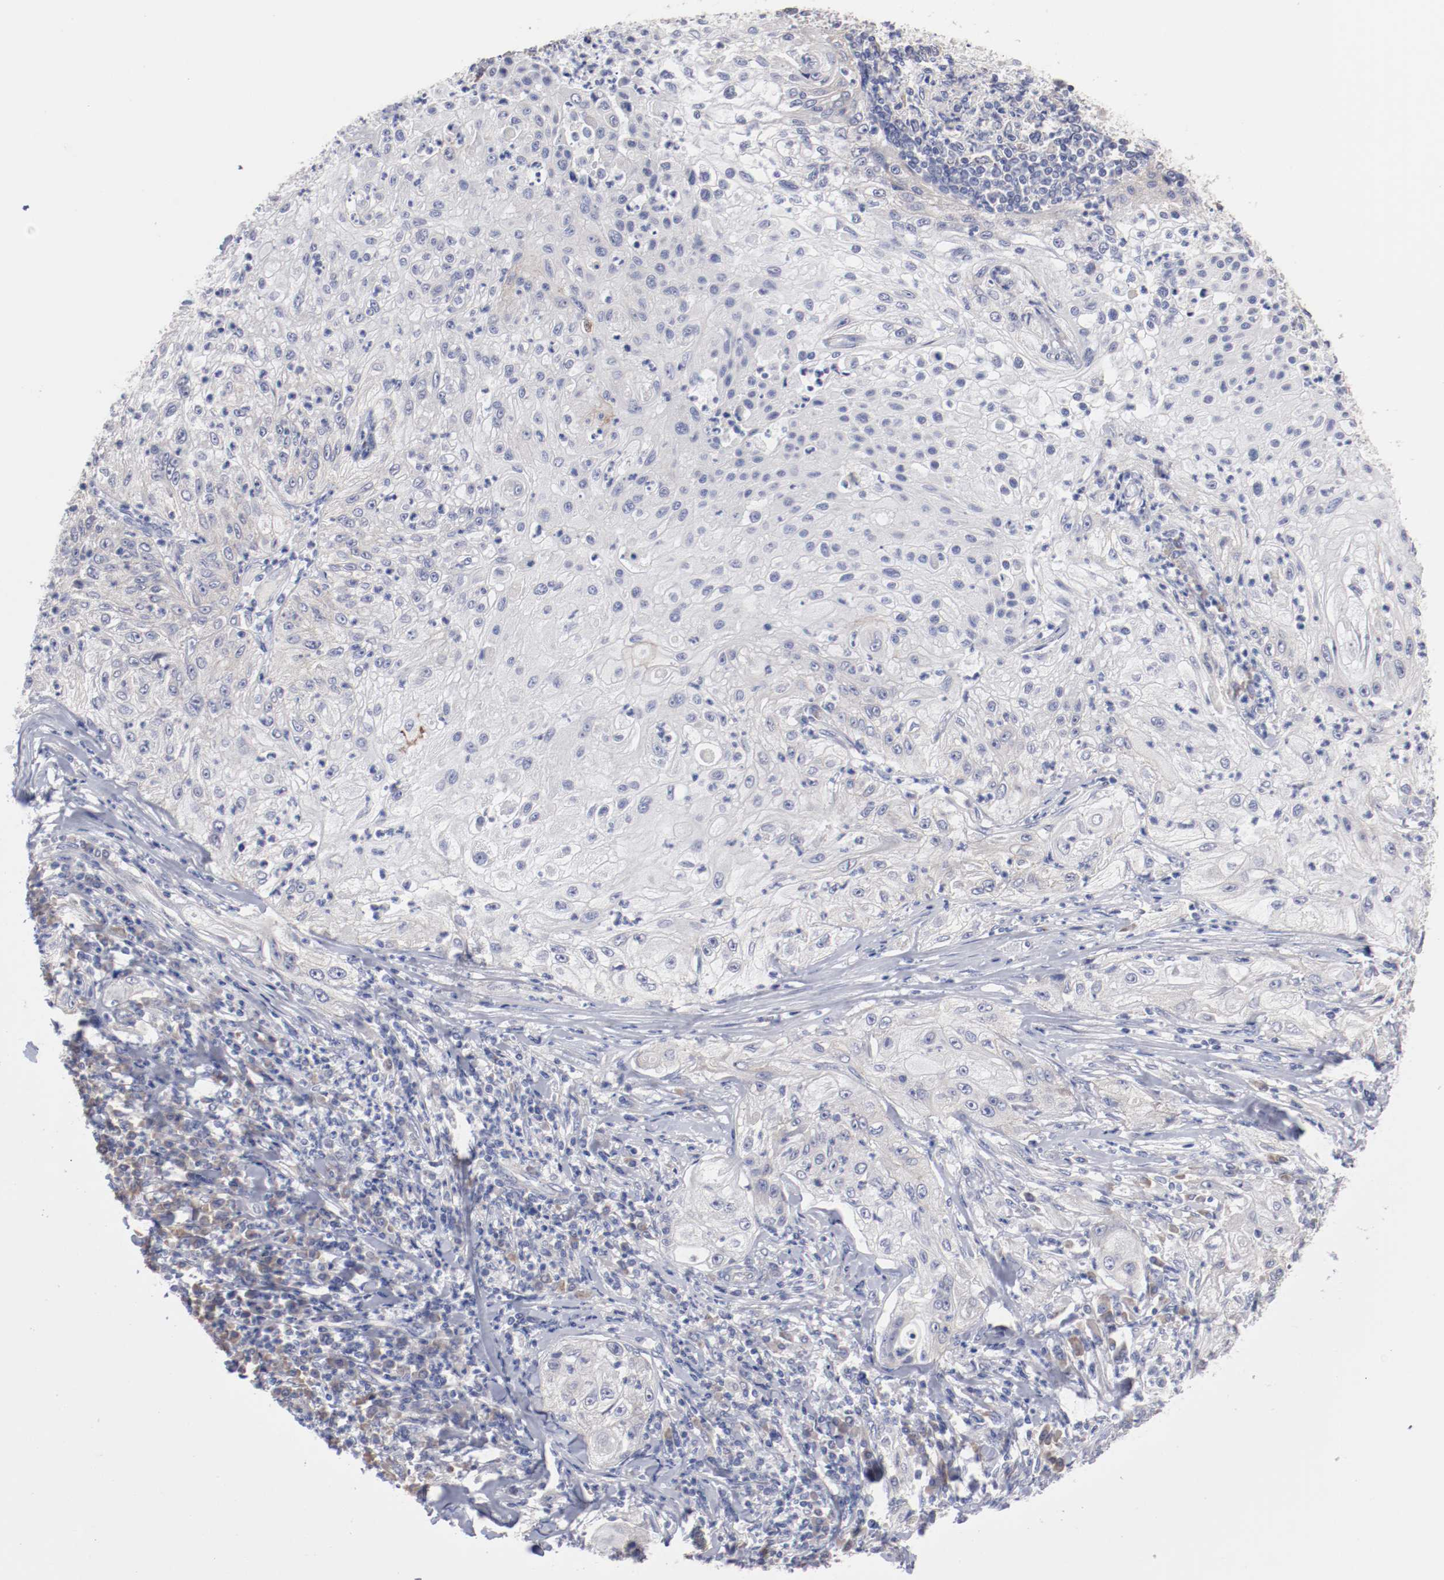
{"staining": {"intensity": "weak", "quantity": "<25%", "location": "cytoplasmic/membranous"}, "tissue": "lung cancer", "cell_type": "Tumor cells", "image_type": "cancer", "snomed": [{"axis": "morphology", "description": "Inflammation, NOS"}, {"axis": "morphology", "description": "Squamous cell carcinoma, NOS"}, {"axis": "topography", "description": "Lymph node"}, {"axis": "topography", "description": "Soft tissue"}, {"axis": "topography", "description": "Lung"}], "caption": "The immunohistochemistry micrograph has no significant staining in tumor cells of squamous cell carcinoma (lung) tissue. (Brightfield microscopy of DAB IHC at high magnification).", "gene": "CPE", "patient": {"sex": "male", "age": 66}}